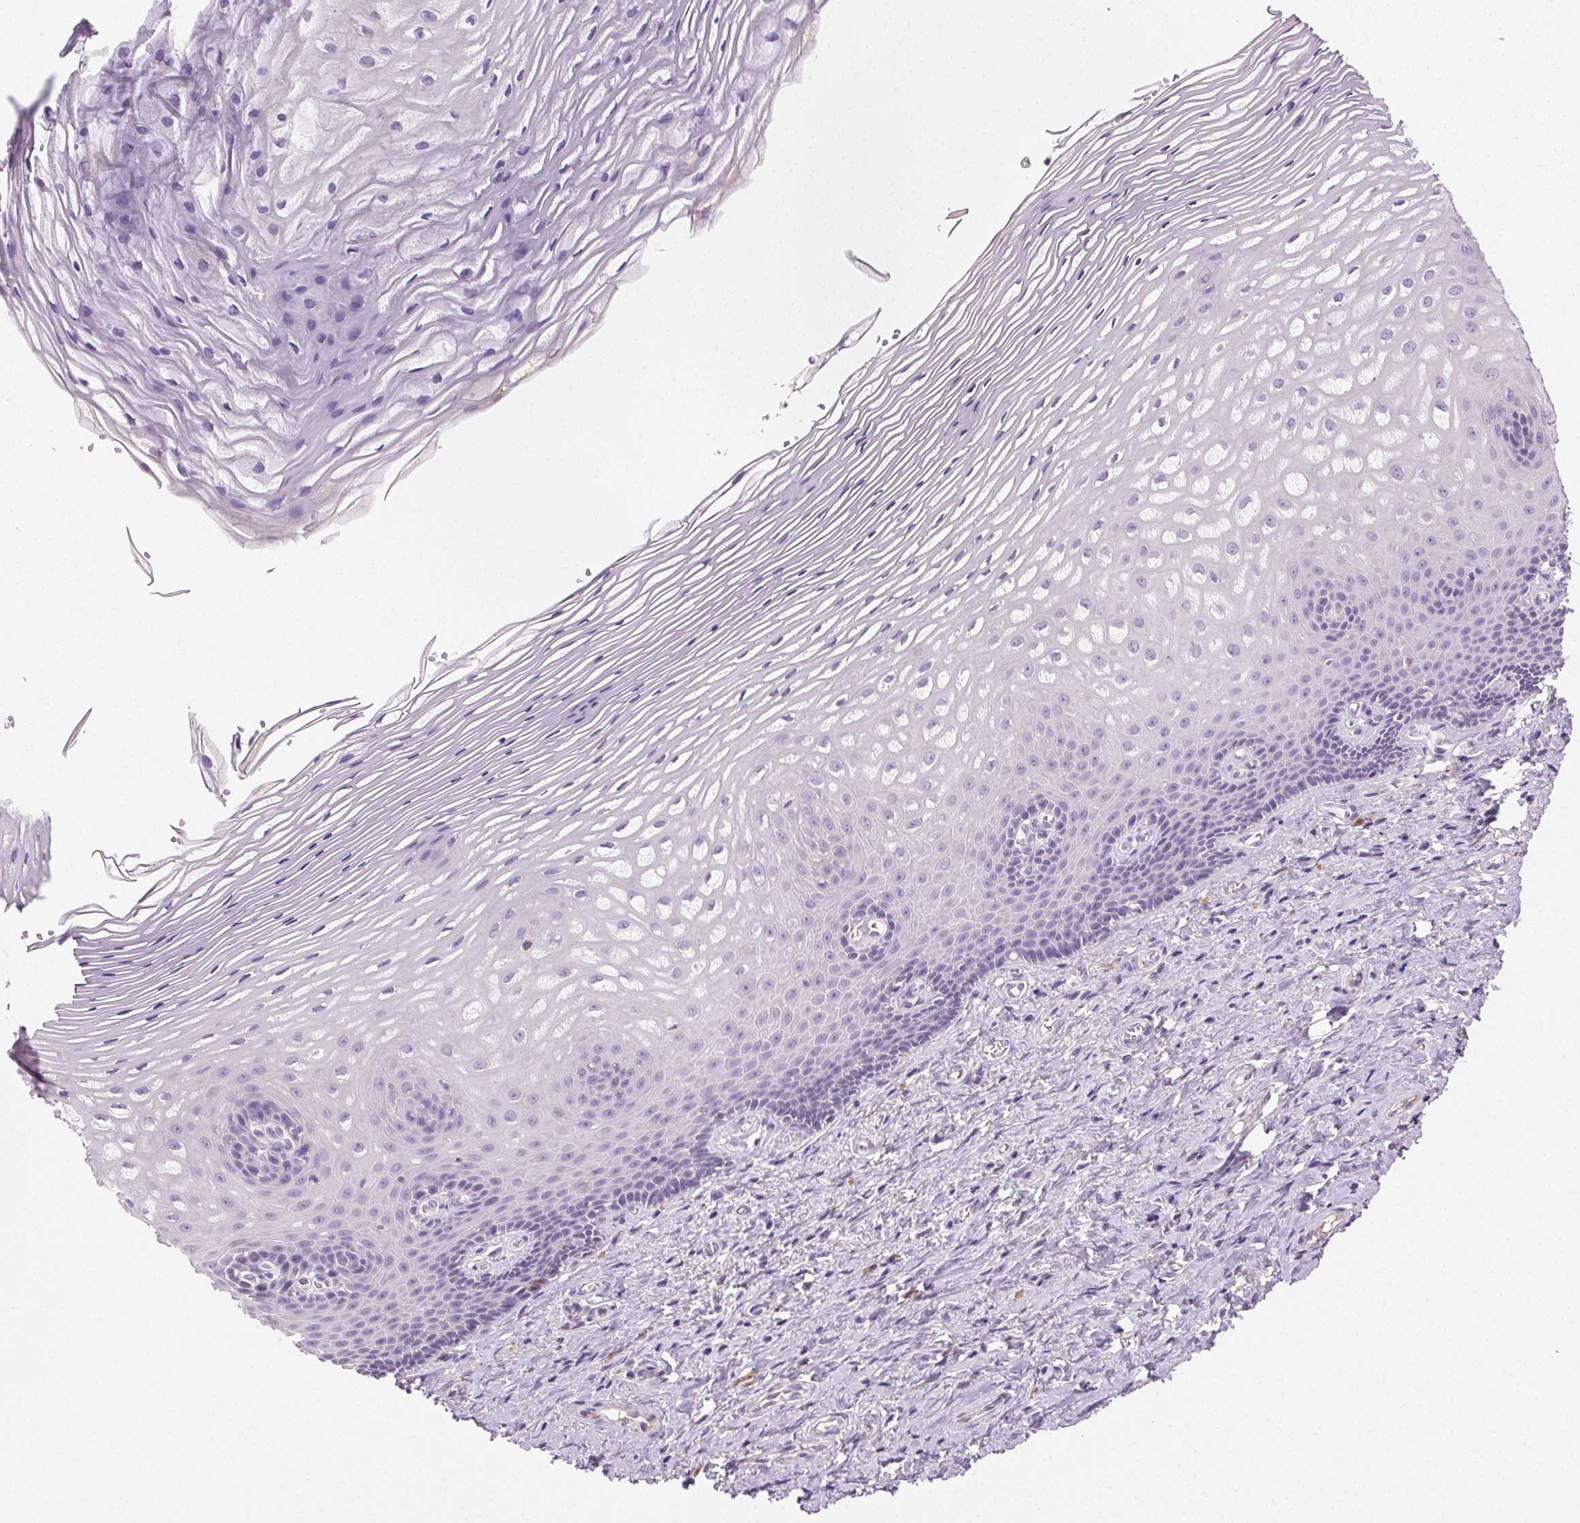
{"staining": {"intensity": "negative", "quantity": "none", "location": "none"}, "tissue": "vagina", "cell_type": "Squamous epithelial cells", "image_type": "normal", "snomed": [{"axis": "morphology", "description": "Normal tissue, NOS"}, {"axis": "topography", "description": "Vagina"}], "caption": "A high-resolution image shows immunohistochemistry staining of unremarkable vagina, which shows no significant positivity in squamous epithelial cells. (Brightfield microscopy of DAB (3,3'-diaminobenzidine) immunohistochemistry at high magnification).", "gene": "BPIFB2", "patient": {"sex": "female", "age": 83}}